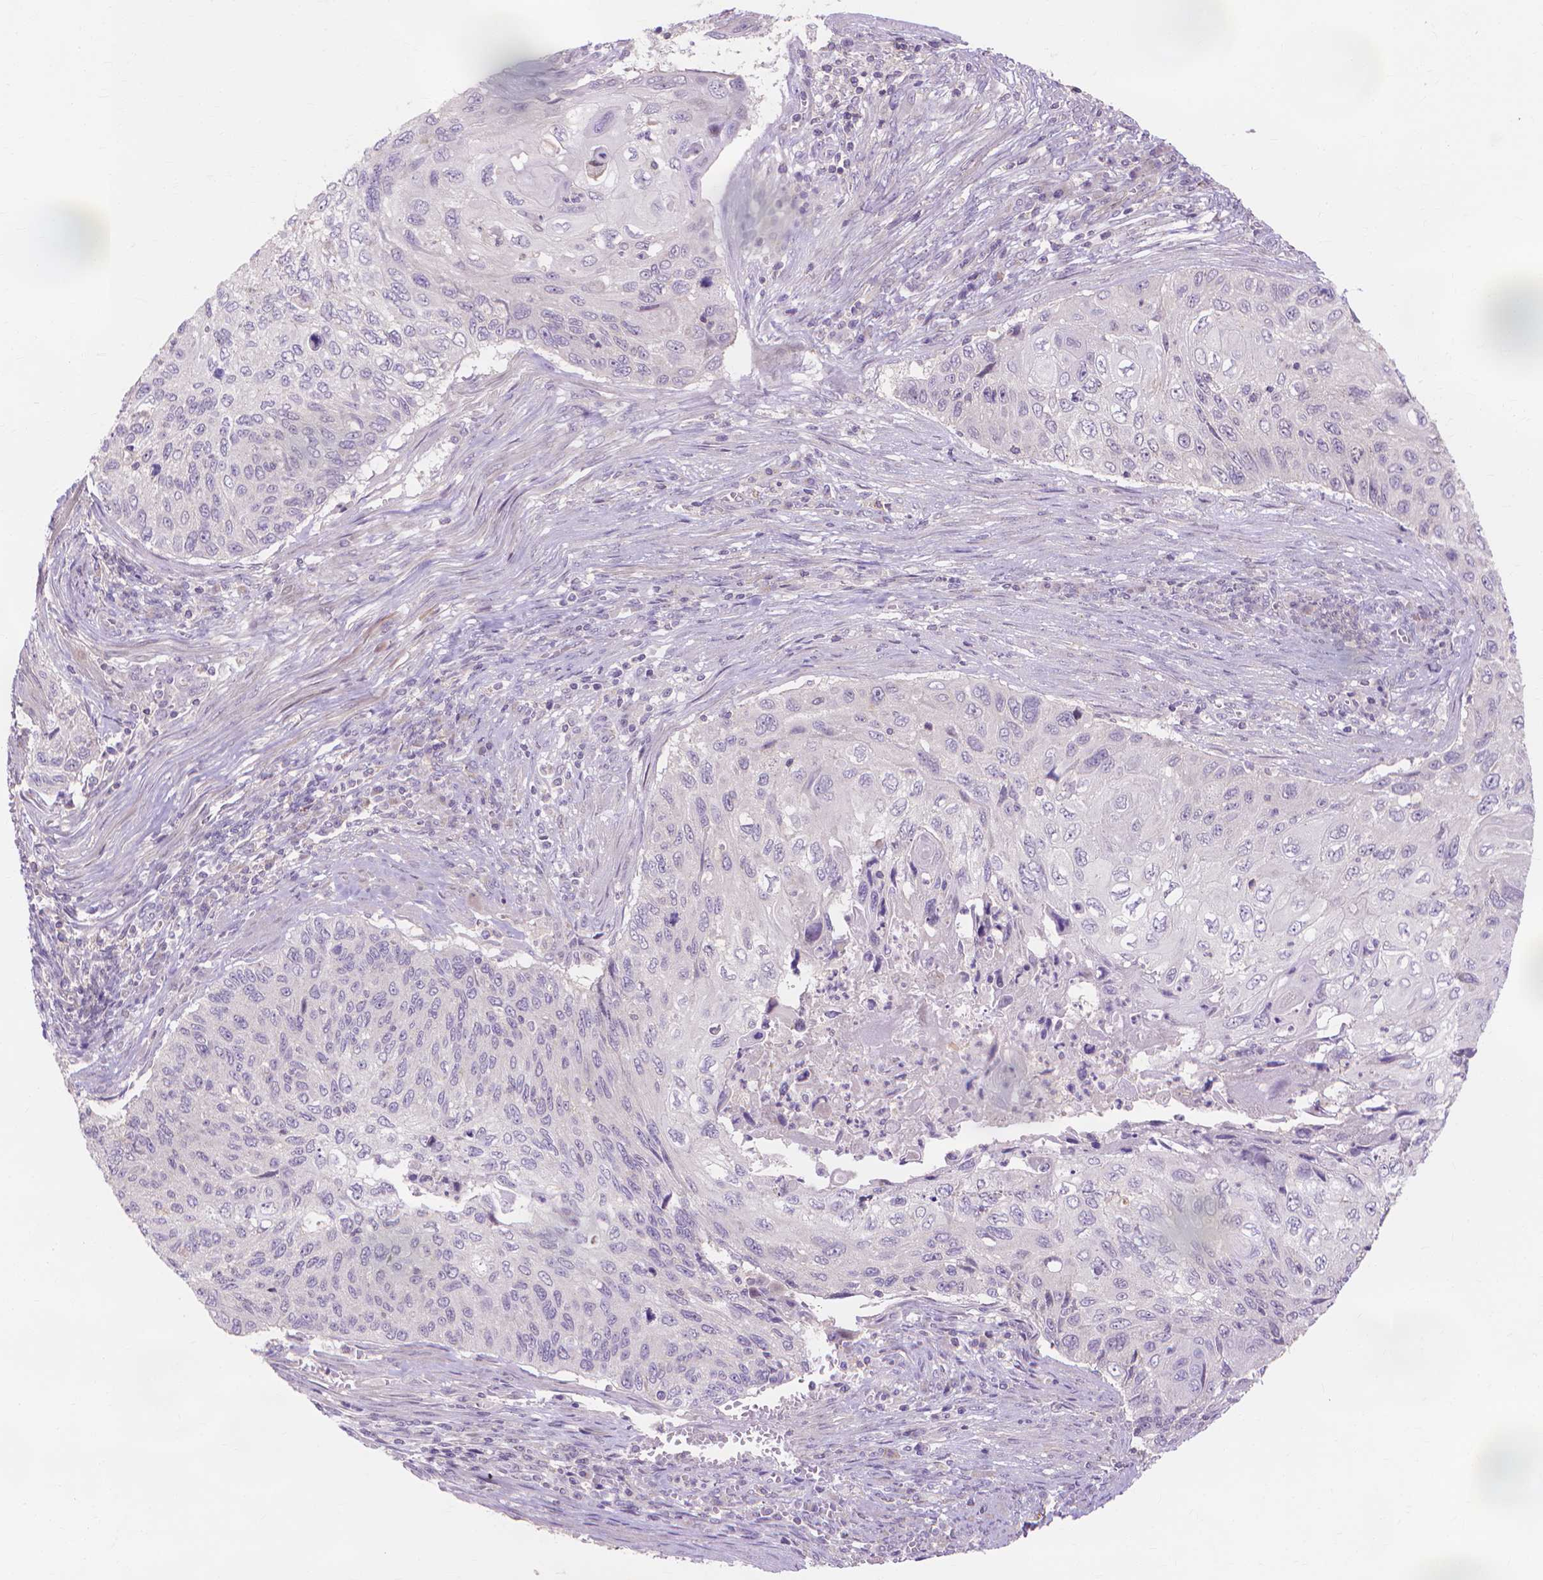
{"staining": {"intensity": "negative", "quantity": "none", "location": "none"}, "tissue": "cervical cancer", "cell_type": "Tumor cells", "image_type": "cancer", "snomed": [{"axis": "morphology", "description": "Squamous cell carcinoma, NOS"}, {"axis": "topography", "description": "Cervix"}], "caption": "Micrograph shows no significant protein positivity in tumor cells of cervical squamous cell carcinoma.", "gene": "PRDM13", "patient": {"sex": "female", "age": 70}}